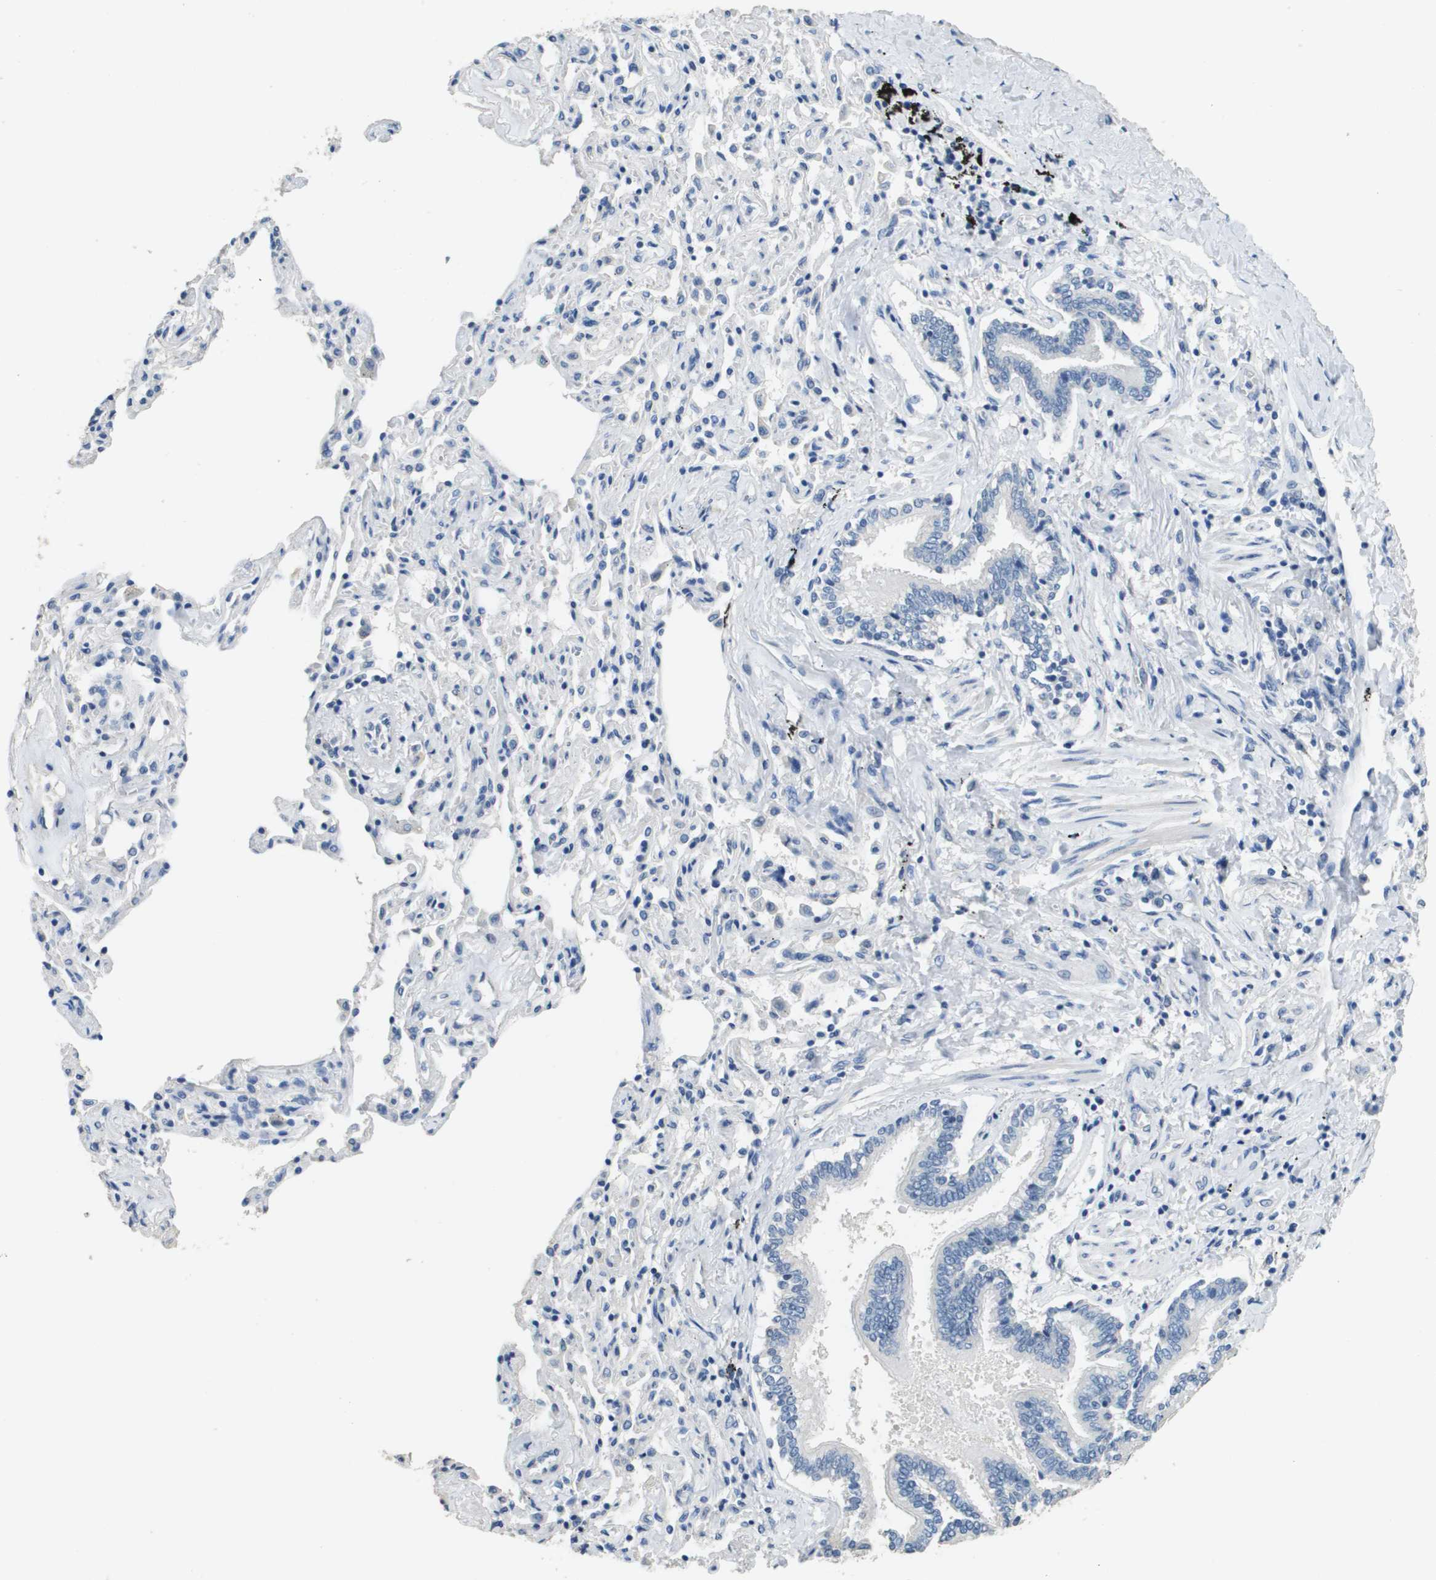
{"staining": {"intensity": "weak", "quantity": "<25%", "location": "cytoplasmic/membranous"}, "tissue": "bronchus", "cell_type": "Respiratory epithelial cells", "image_type": "normal", "snomed": [{"axis": "morphology", "description": "Normal tissue, NOS"}, {"axis": "topography", "description": "Bronchus"}, {"axis": "topography", "description": "Lung"}], "caption": "IHC photomicrograph of normal bronchus: bronchus stained with DAB exhibits no significant protein positivity in respiratory epithelial cells. (Stains: DAB IHC with hematoxylin counter stain, Microscopy: brightfield microscopy at high magnification).", "gene": "MT3", "patient": {"sex": "male", "age": 64}}